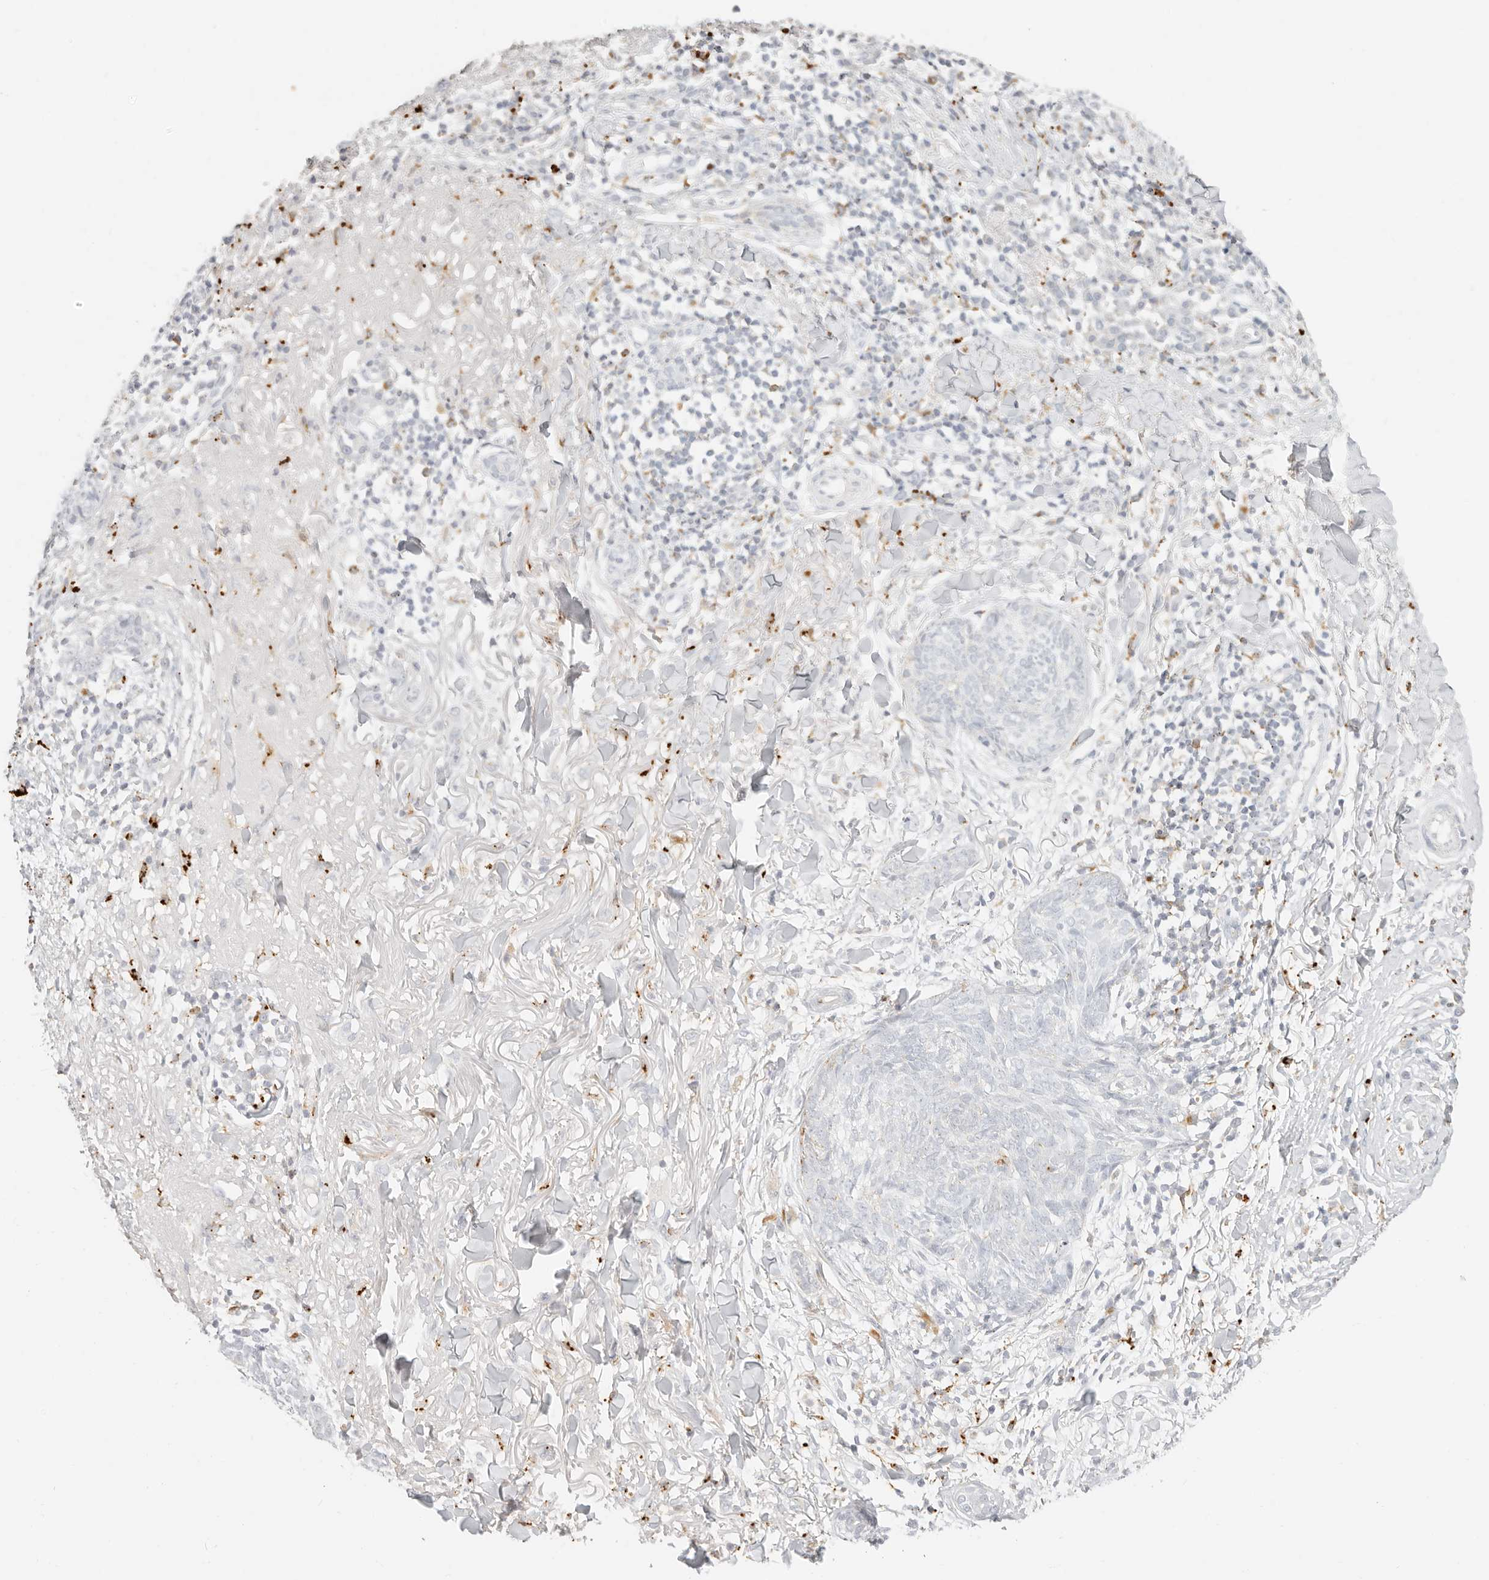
{"staining": {"intensity": "negative", "quantity": "none", "location": "none"}, "tissue": "skin cancer", "cell_type": "Tumor cells", "image_type": "cancer", "snomed": [{"axis": "morphology", "description": "Basal cell carcinoma"}, {"axis": "topography", "description": "Skin"}], "caption": "This is an immunohistochemistry micrograph of human skin cancer. There is no staining in tumor cells.", "gene": "RNASET2", "patient": {"sex": "male", "age": 85}}